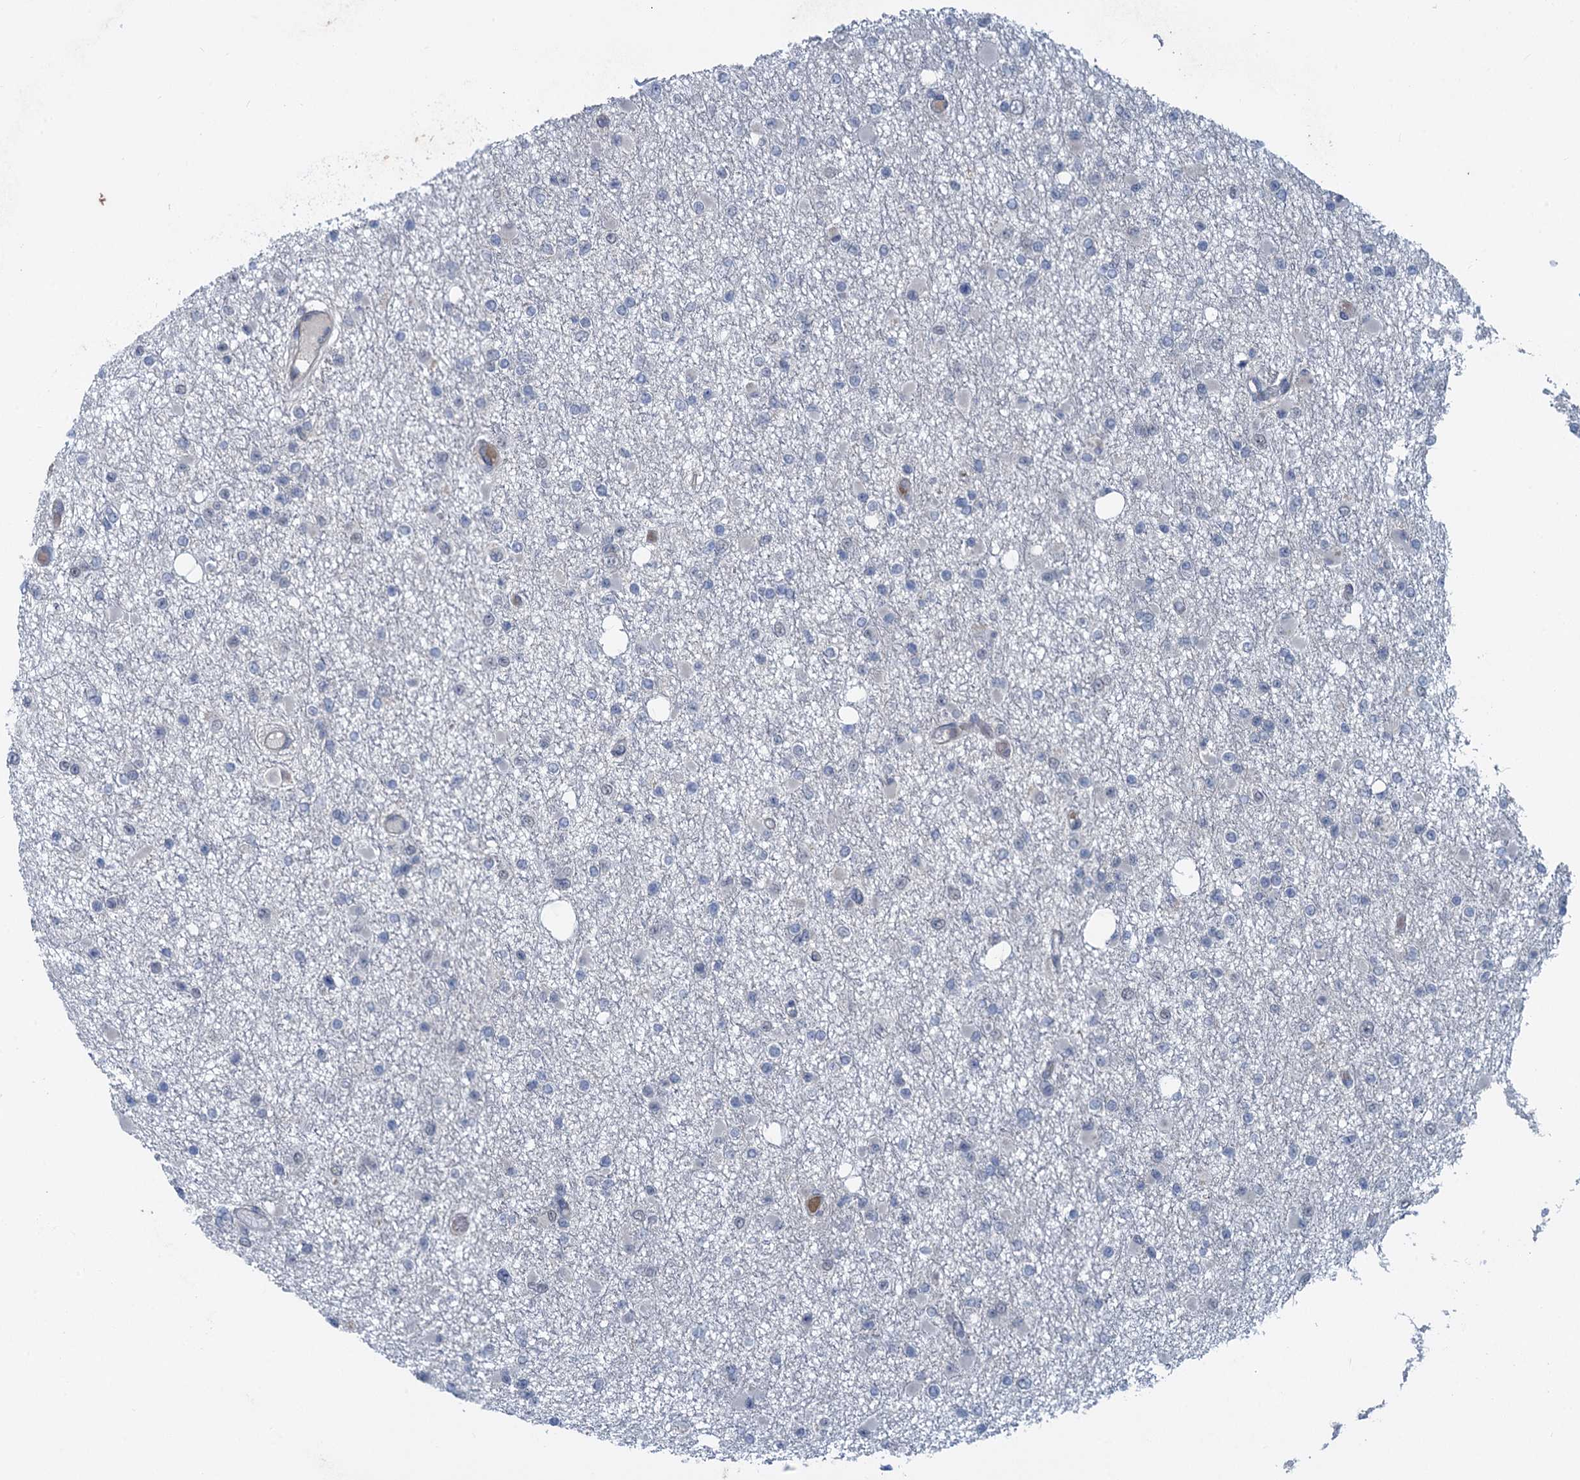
{"staining": {"intensity": "negative", "quantity": "none", "location": "none"}, "tissue": "glioma", "cell_type": "Tumor cells", "image_type": "cancer", "snomed": [{"axis": "morphology", "description": "Glioma, malignant, Low grade"}, {"axis": "topography", "description": "Brain"}], "caption": "Tumor cells are negative for brown protein staining in malignant glioma (low-grade). (Immunohistochemistry (ihc), brightfield microscopy, high magnification).", "gene": "MYO16", "patient": {"sex": "female", "age": 22}}